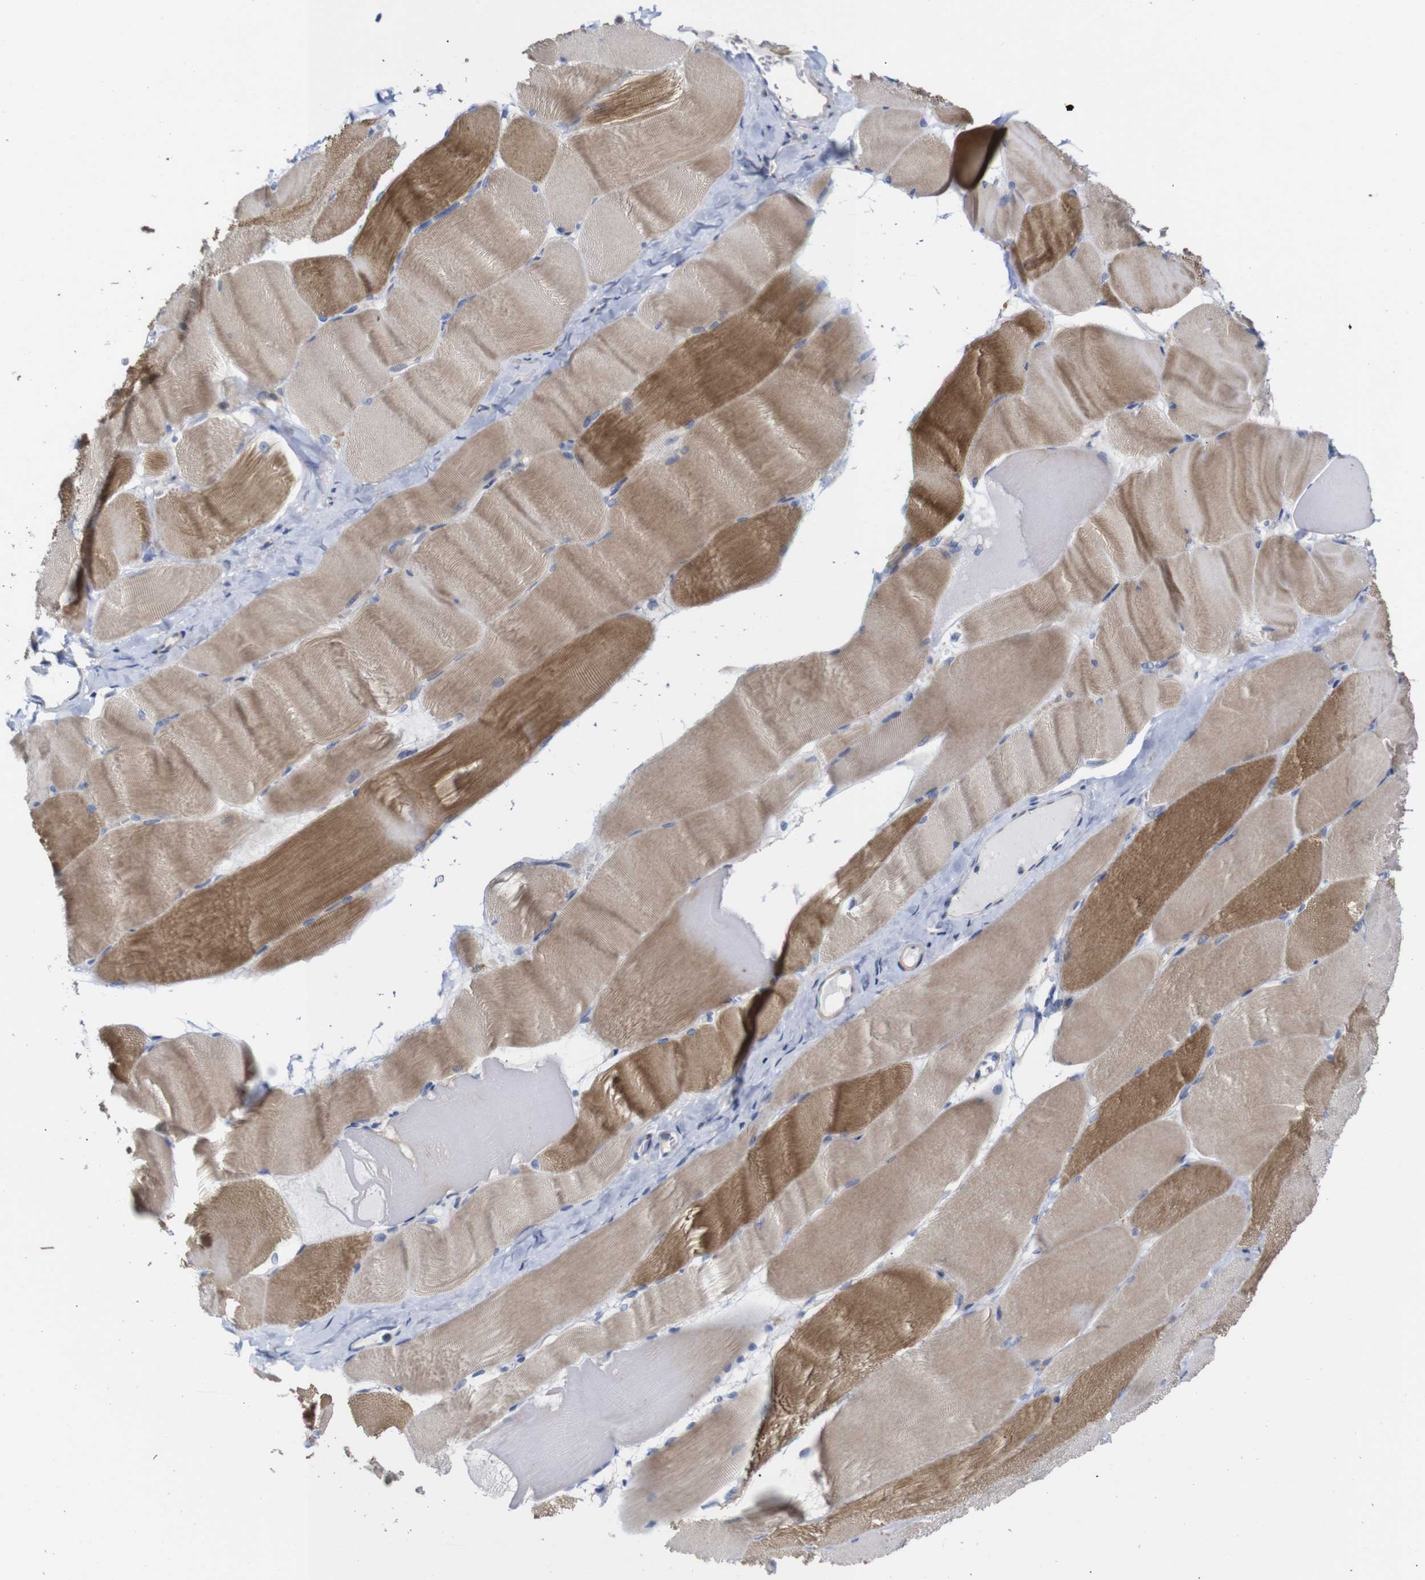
{"staining": {"intensity": "moderate", "quantity": ">75%", "location": "cytoplasmic/membranous"}, "tissue": "skeletal muscle", "cell_type": "Myocytes", "image_type": "normal", "snomed": [{"axis": "morphology", "description": "Normal tissue, NOS"}, {"axis": "morphology", "description": "Squamous cell carcinoma, NOS"}, {"axis": "topography", "description": "Skeletal muscle"}], "caption": "An image of human skeletal muscle stained for a protein shows moderate cytoplasmic/membranous brown staining in myocytes. (brown staining indicates protein expression, while blue staining denotes nuclei).", "gene": "TCEAL9", "patient": {"sex": "male", "age": 51}}